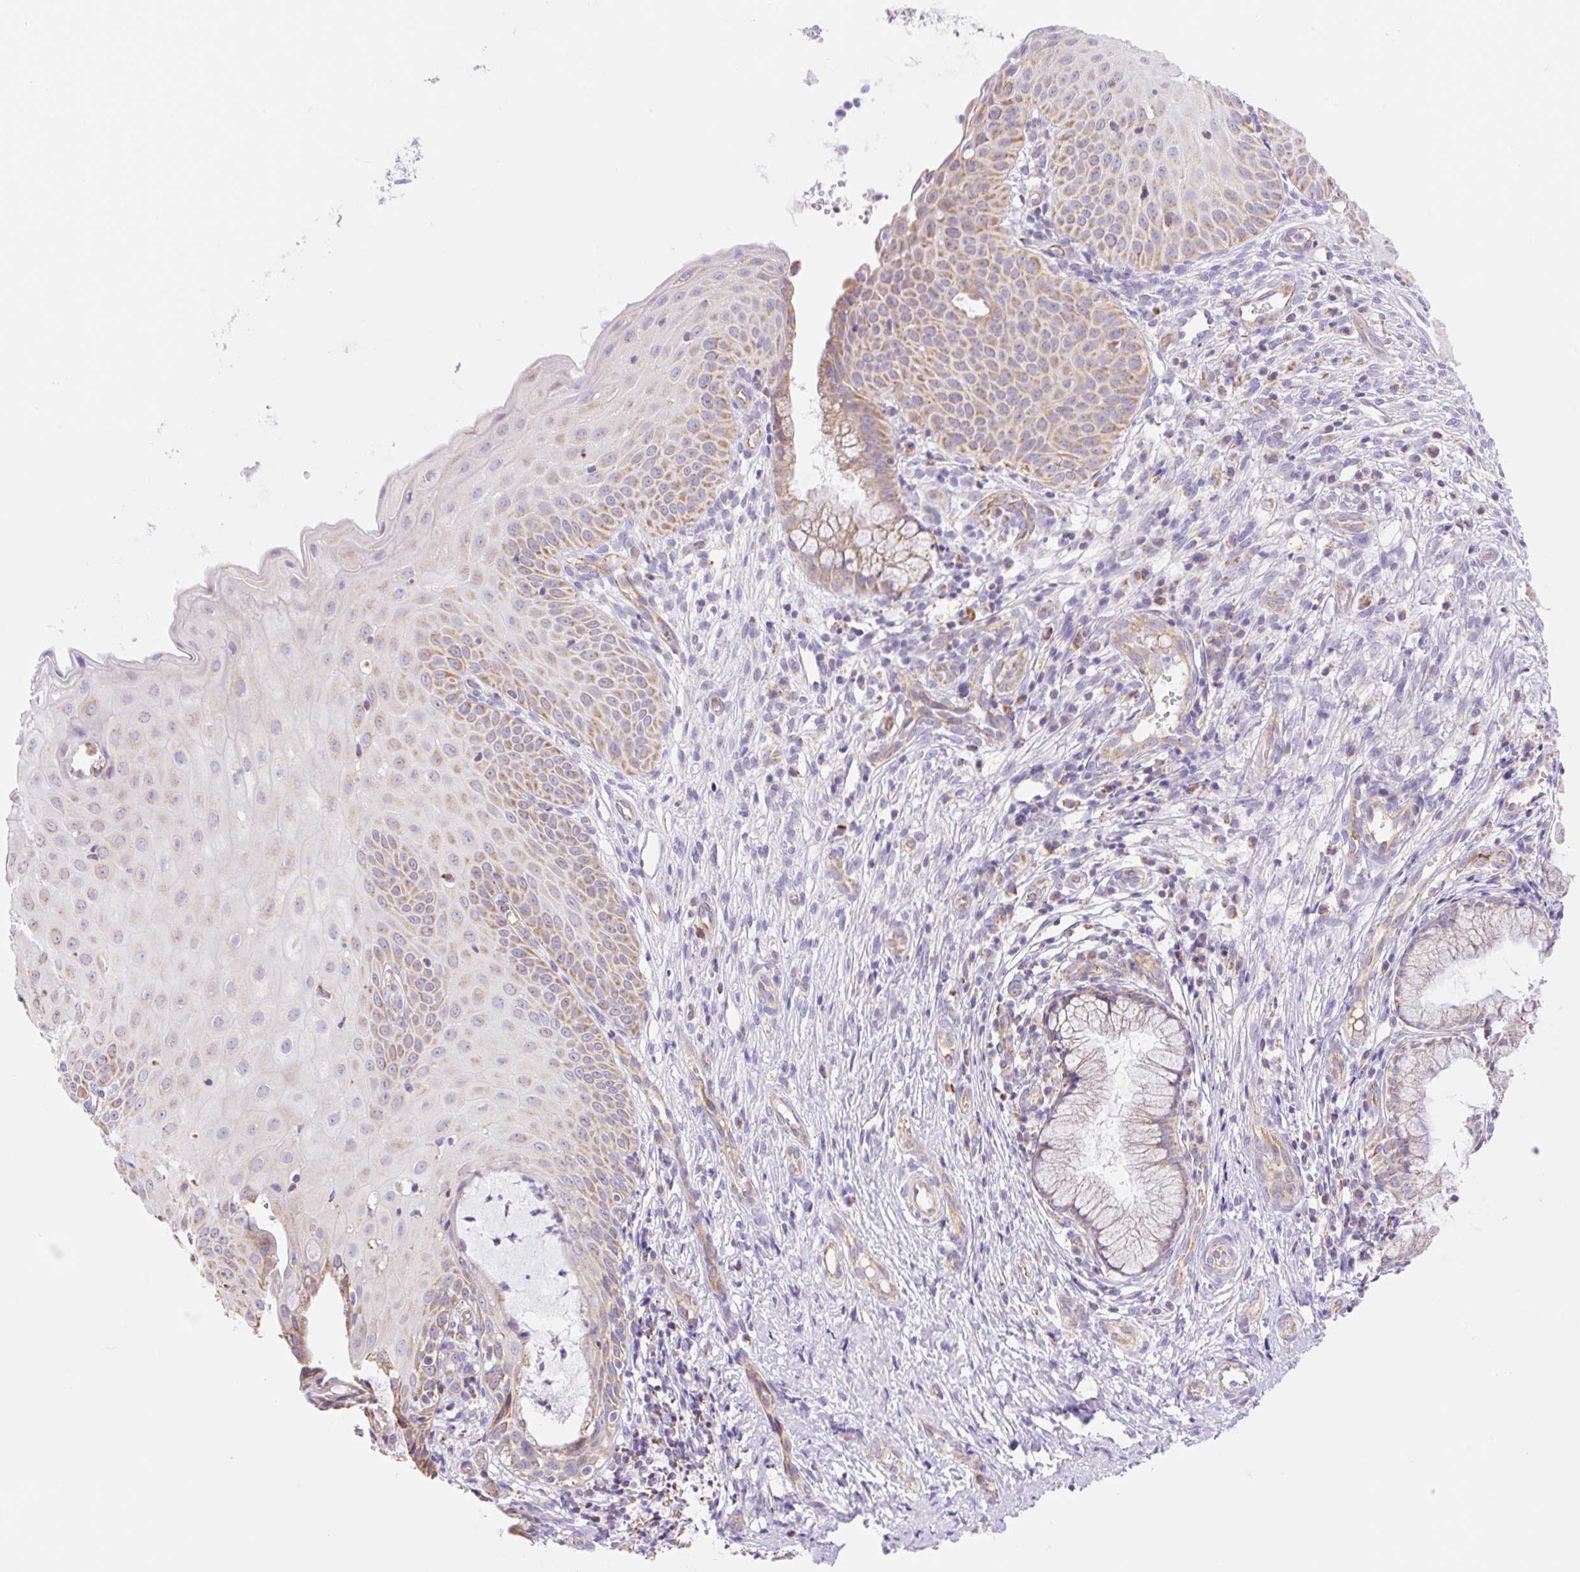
{"staining": {"intensity": "moderate", "quantity": "25%-75%", "location": "cytoplasmic/membranous"}, "tissue": "cervix", "cell_type": "Glandular cells", "image_type": "normal", "snomed": [{"axis": "morphology", "description": "Normal tissue, NOS"}, {"axis": "topography", "description": "Cervix"}], "caption": "Immunohistochemistry photomicrograph of unremarkable human cervix stained for a protein (brown), which exhibits medium levels of moderate cytoplasmic/membranous staining in about 25%-75% of glandular cells.", "gene": "ESAM", "patient": {"sex": "female", "age": 36}}